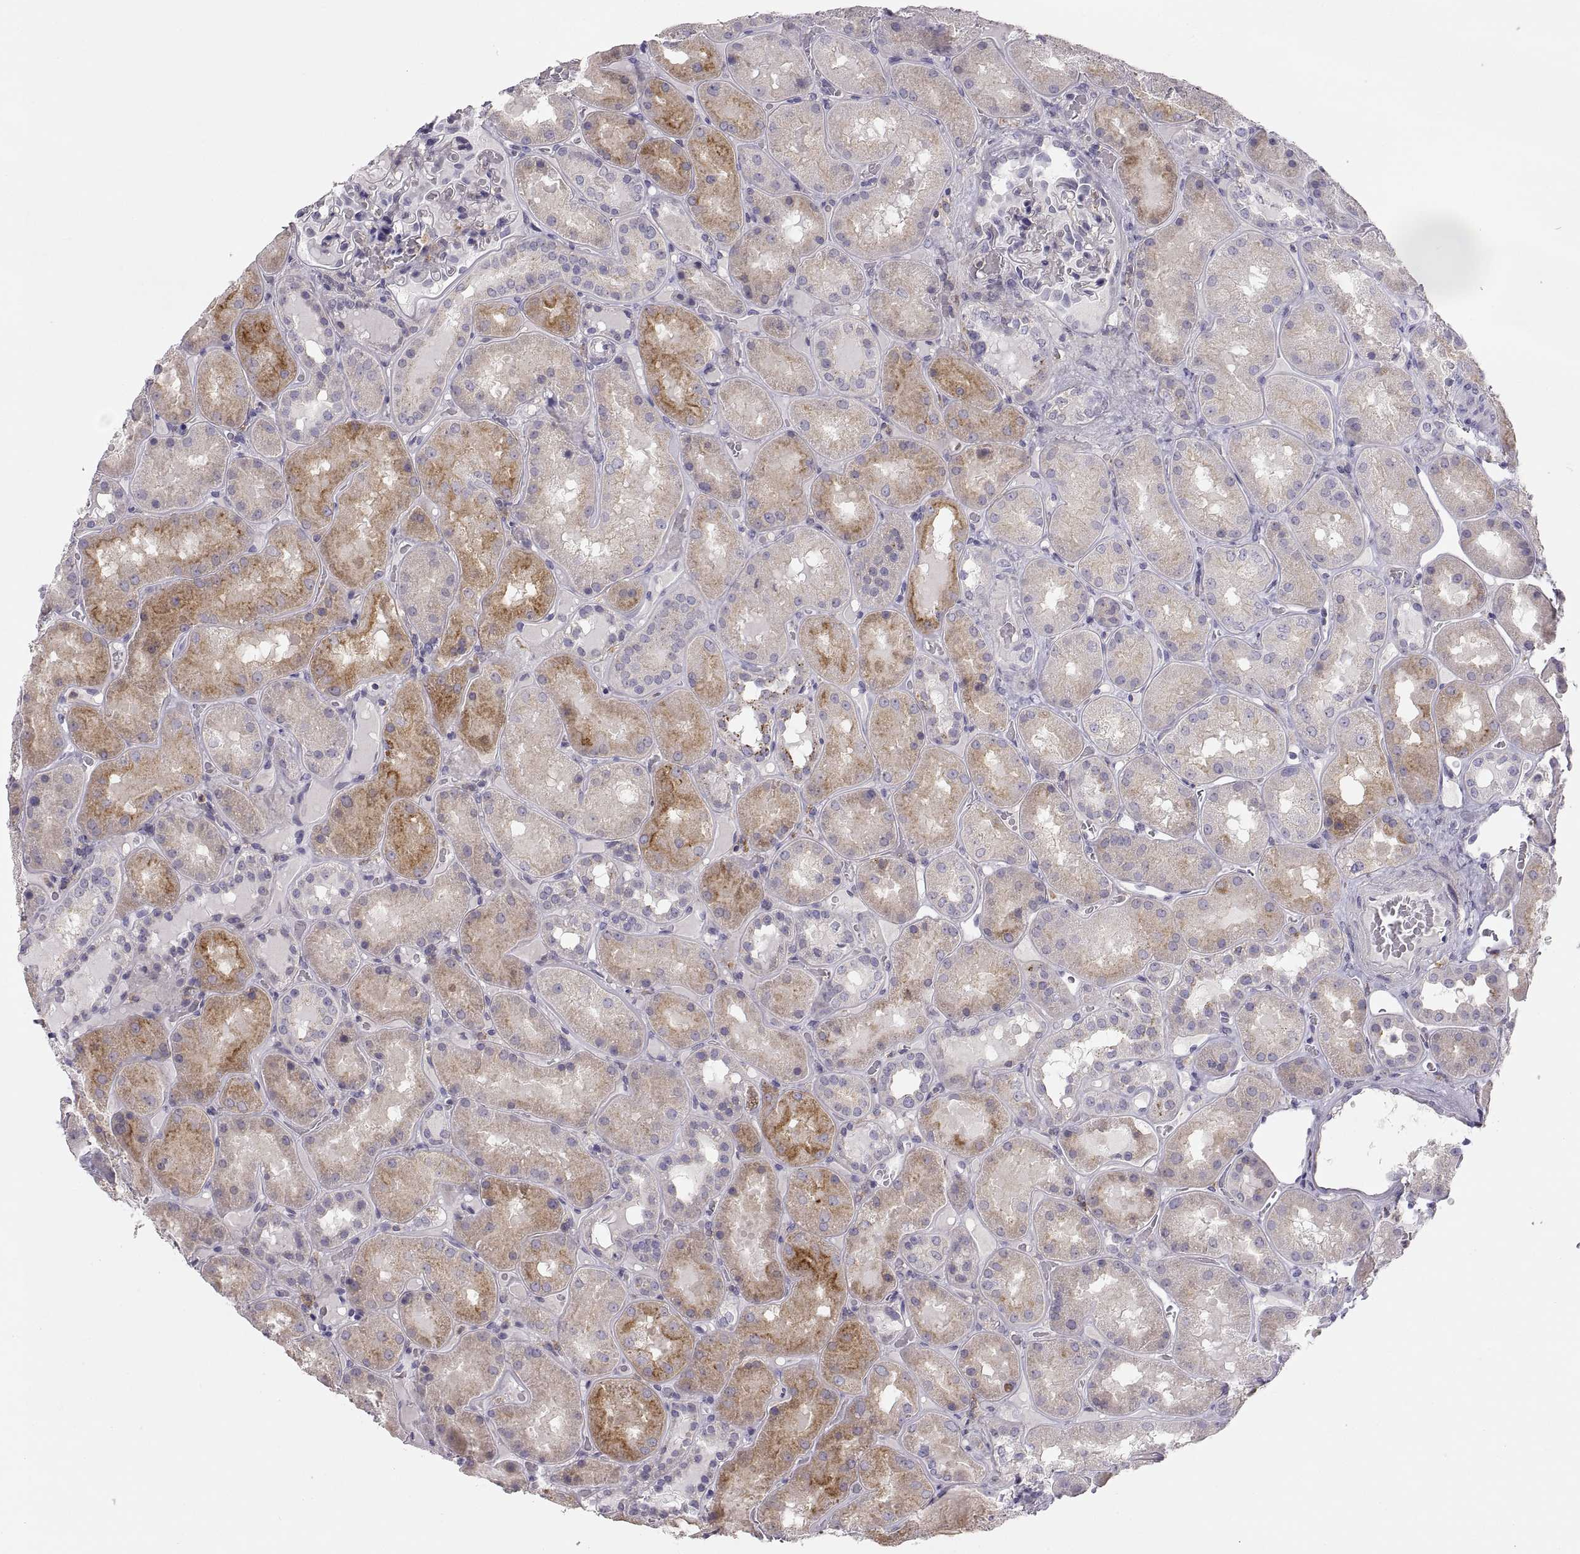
{"staining": {"intensity": "negative", "quantity": "none", "location": "none"}, "tissue": "kidney", "cell_type": "Cells in glomeruli", "image_type": "normal", "snomed": [{"axis": "morphology", "description": "Normal tissue, NOS"}, {"axis": "topography", "description": "Kidney"}], "caption": "IHC of unremarkable kidney reveals no staining in cells in glomeruli. (Brightfield microscopy of DAB (3,3'-diaminobenzidine) immunohistochemistry (IHC) at high magnification).", "gene": "RALB", "patient": {"sex": "male", "age": 73}}